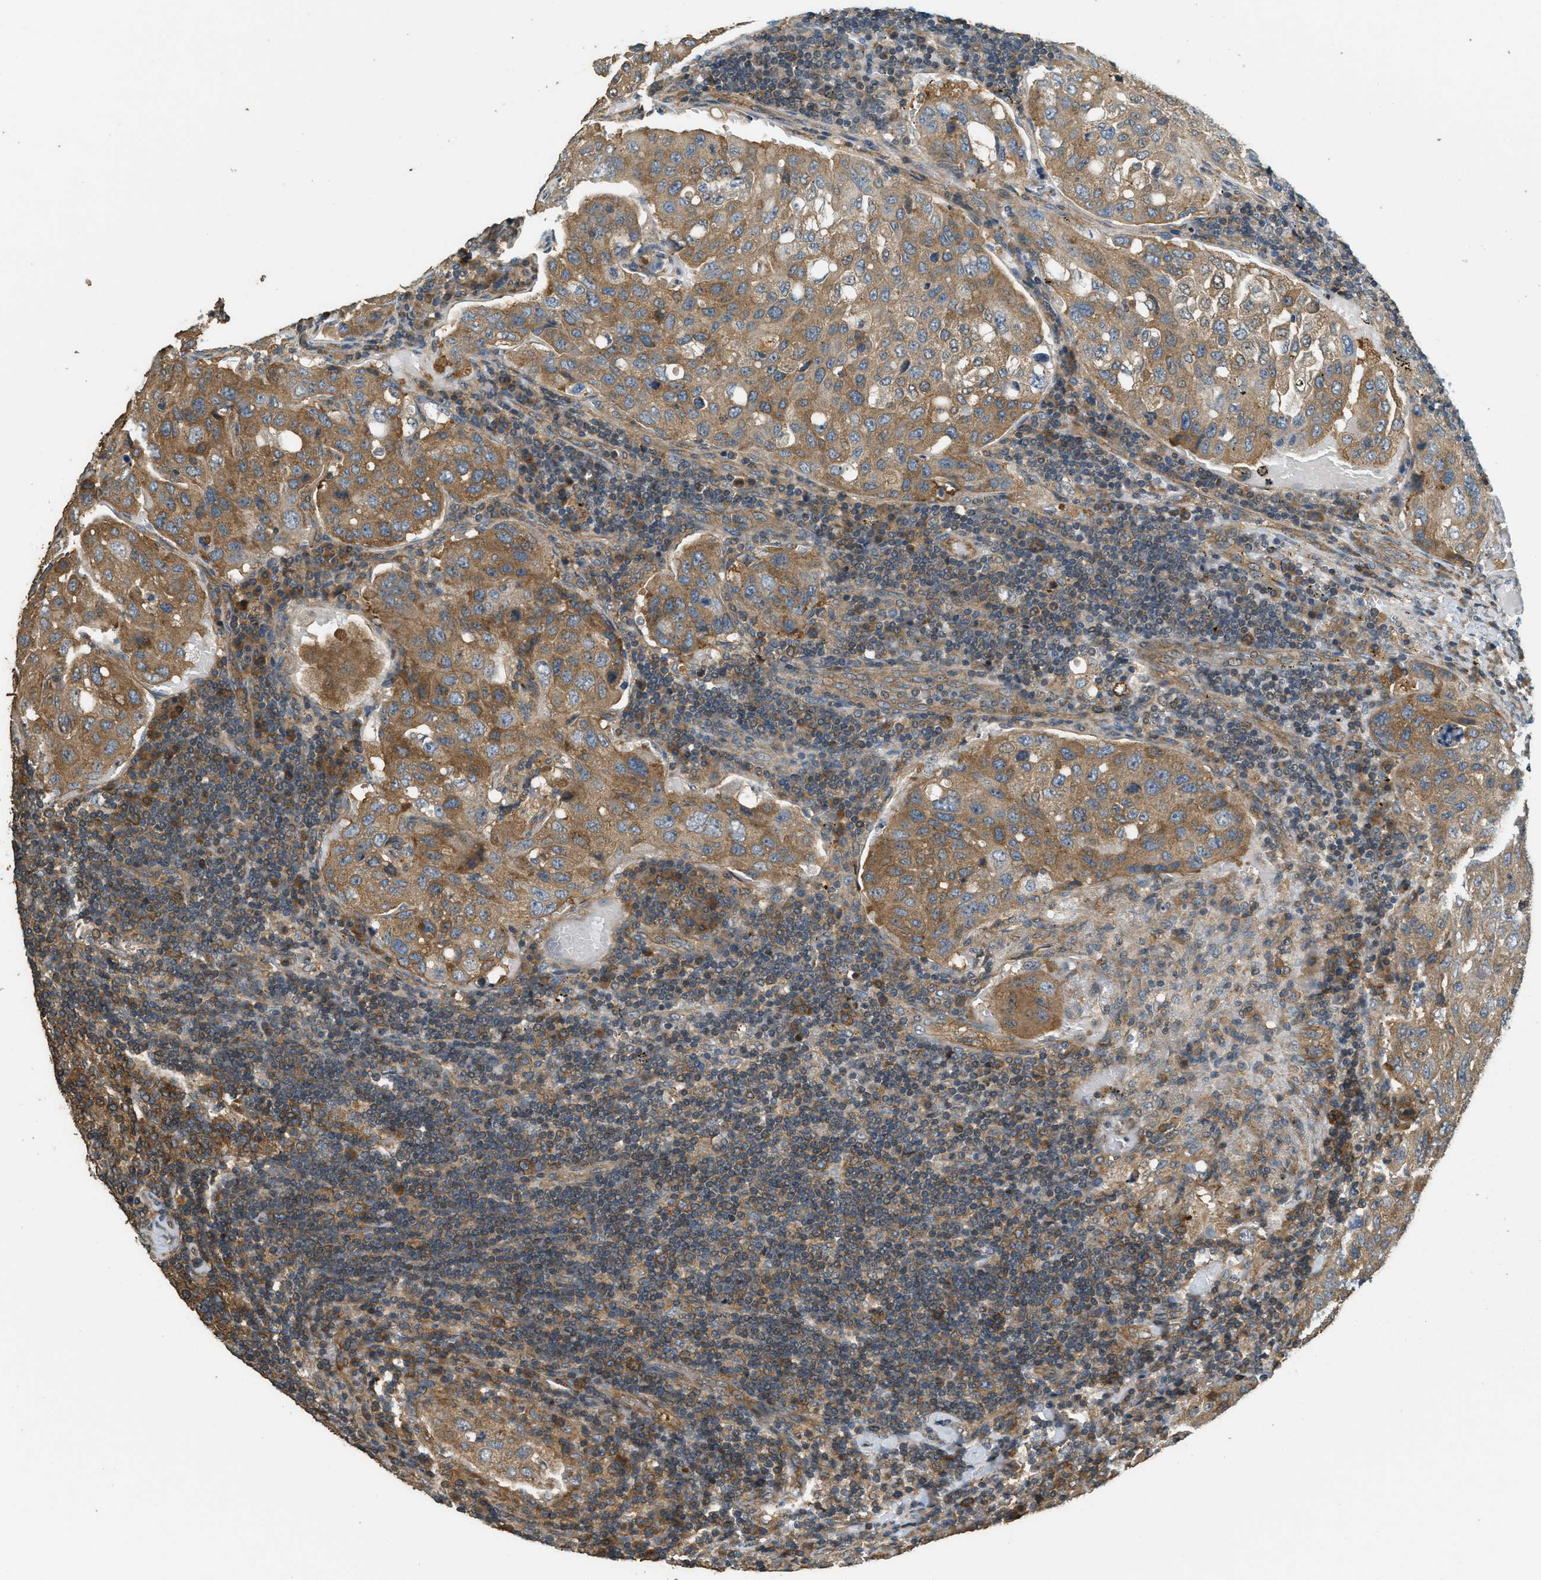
{"staining": {"intensity": "moderate", "quantity": ">75%", "location": "cytoplasmic/membranous"}, "tissue": "urothelial cancer", "cell_type": "Tumor cells", "image_type": "cancer", "snomed": [{"axis": "morphology", "description": "Urothelial carcinoma, High grade"}, {"axis": "topography", "description": "Lymph node"}, {"axis": "topography", "description": "Urinary bladder"}], "caption": "Human urothelial cancer stained for a protein (brown) exhibits moderate cytoplasmic/membranous positive expression in approximately >75% of tumor cells.", "gene": "MARS1", "patient": {"sex": "male", "age": 51}}